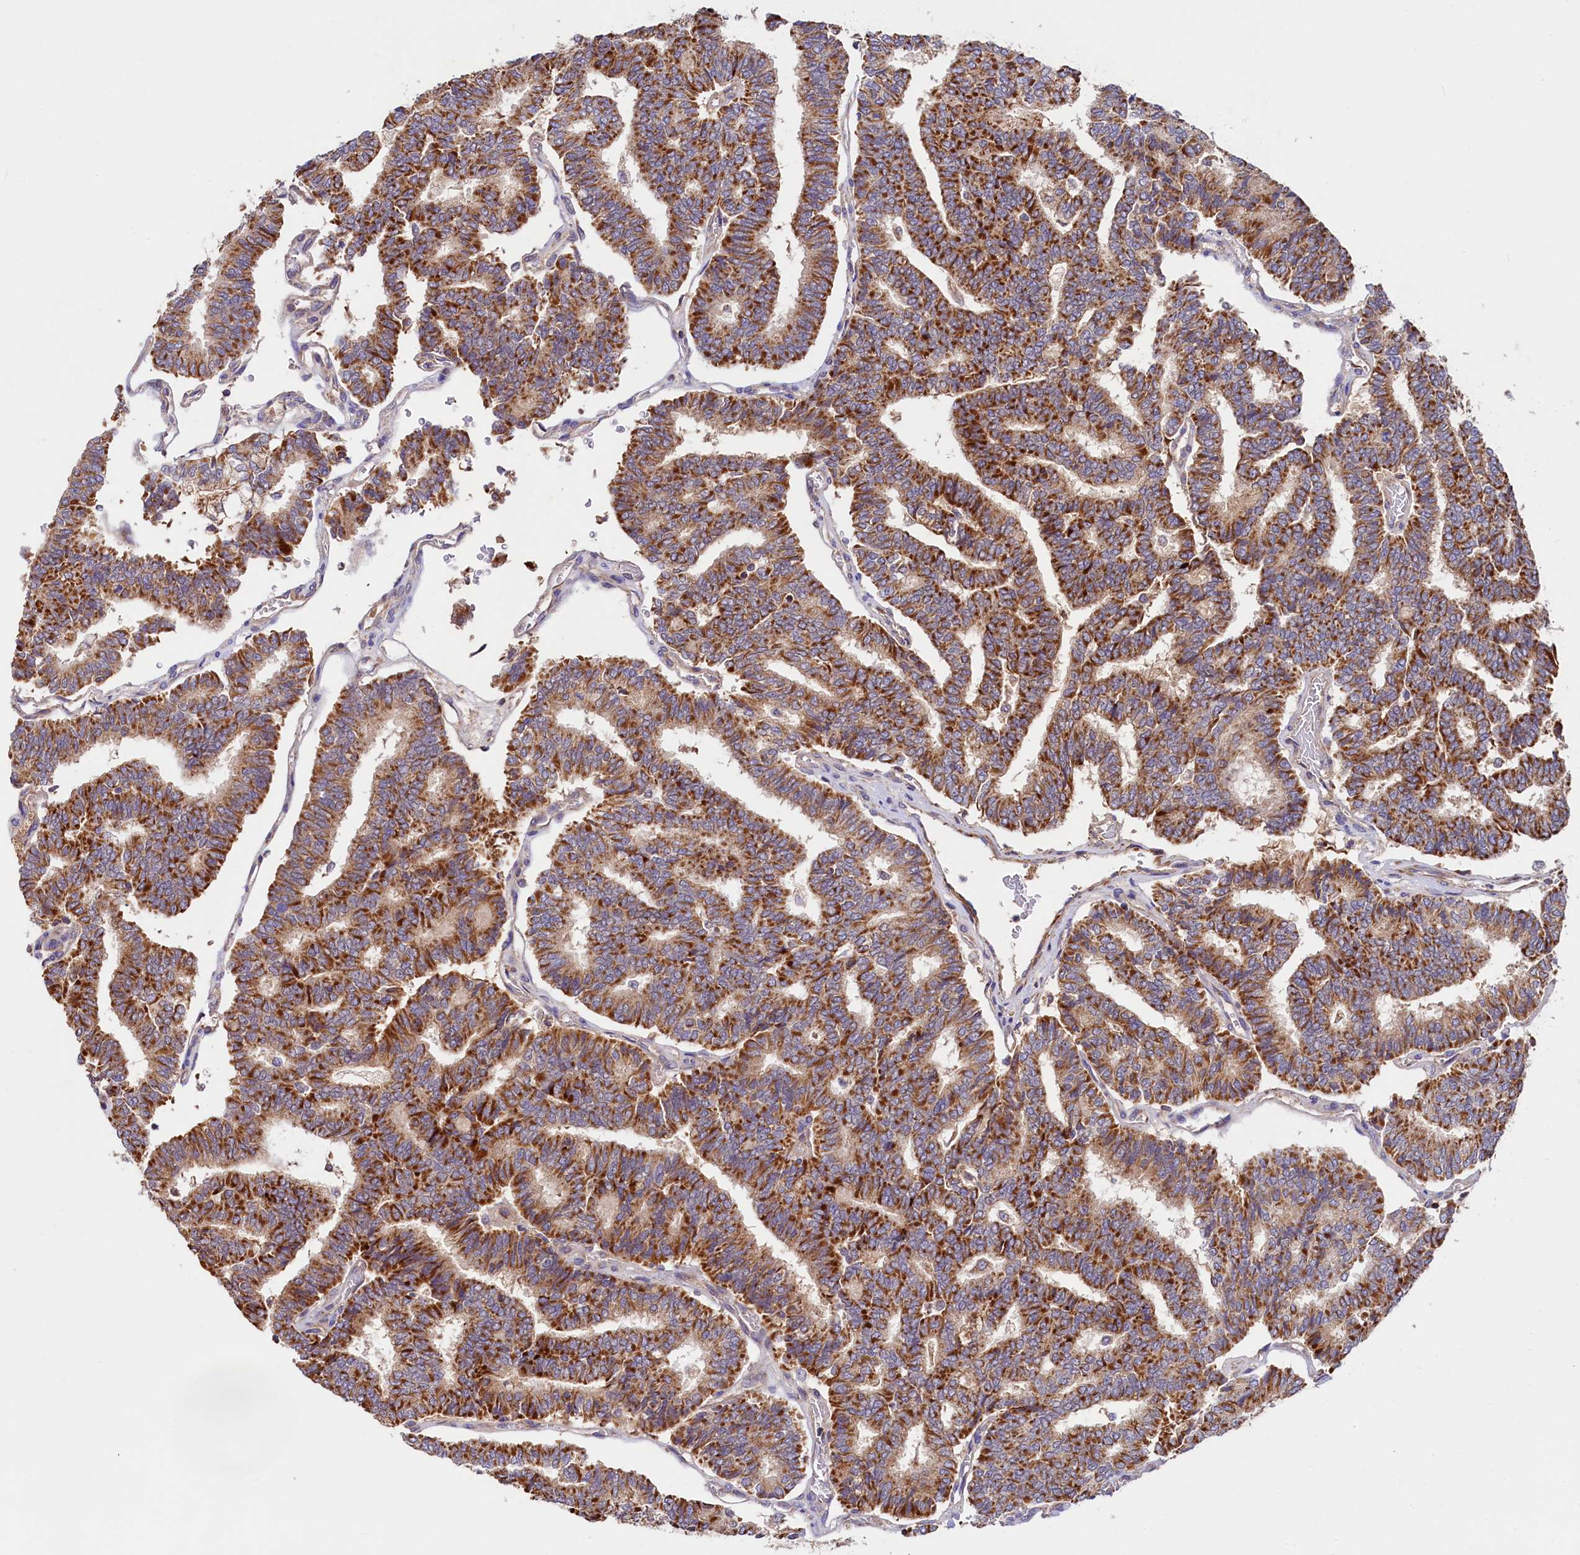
{"staining": {"intensity": "strong", "quantity": ">75%", "location": "cytoplasmic/membranous"}, "tissue": "thyroid cancer", "cell_type": "Tumor cells", "image_type": "cancer", "snomed": [{"axis": "morphology", "description": "Papillary adenocarcinoma, NOS"}, {"axis": "topography", "description": "Thyroid gland"}], "caption": "Protein expression analysis of papillary adenocarcinoma (thyroid) demonstrates strong cytoplasmic/membranous staining in about >75% of tumor cells. Nuclei are stained in blue.", "gene": "CIAO3", "patient": {"sex": "female", "age": 35}}